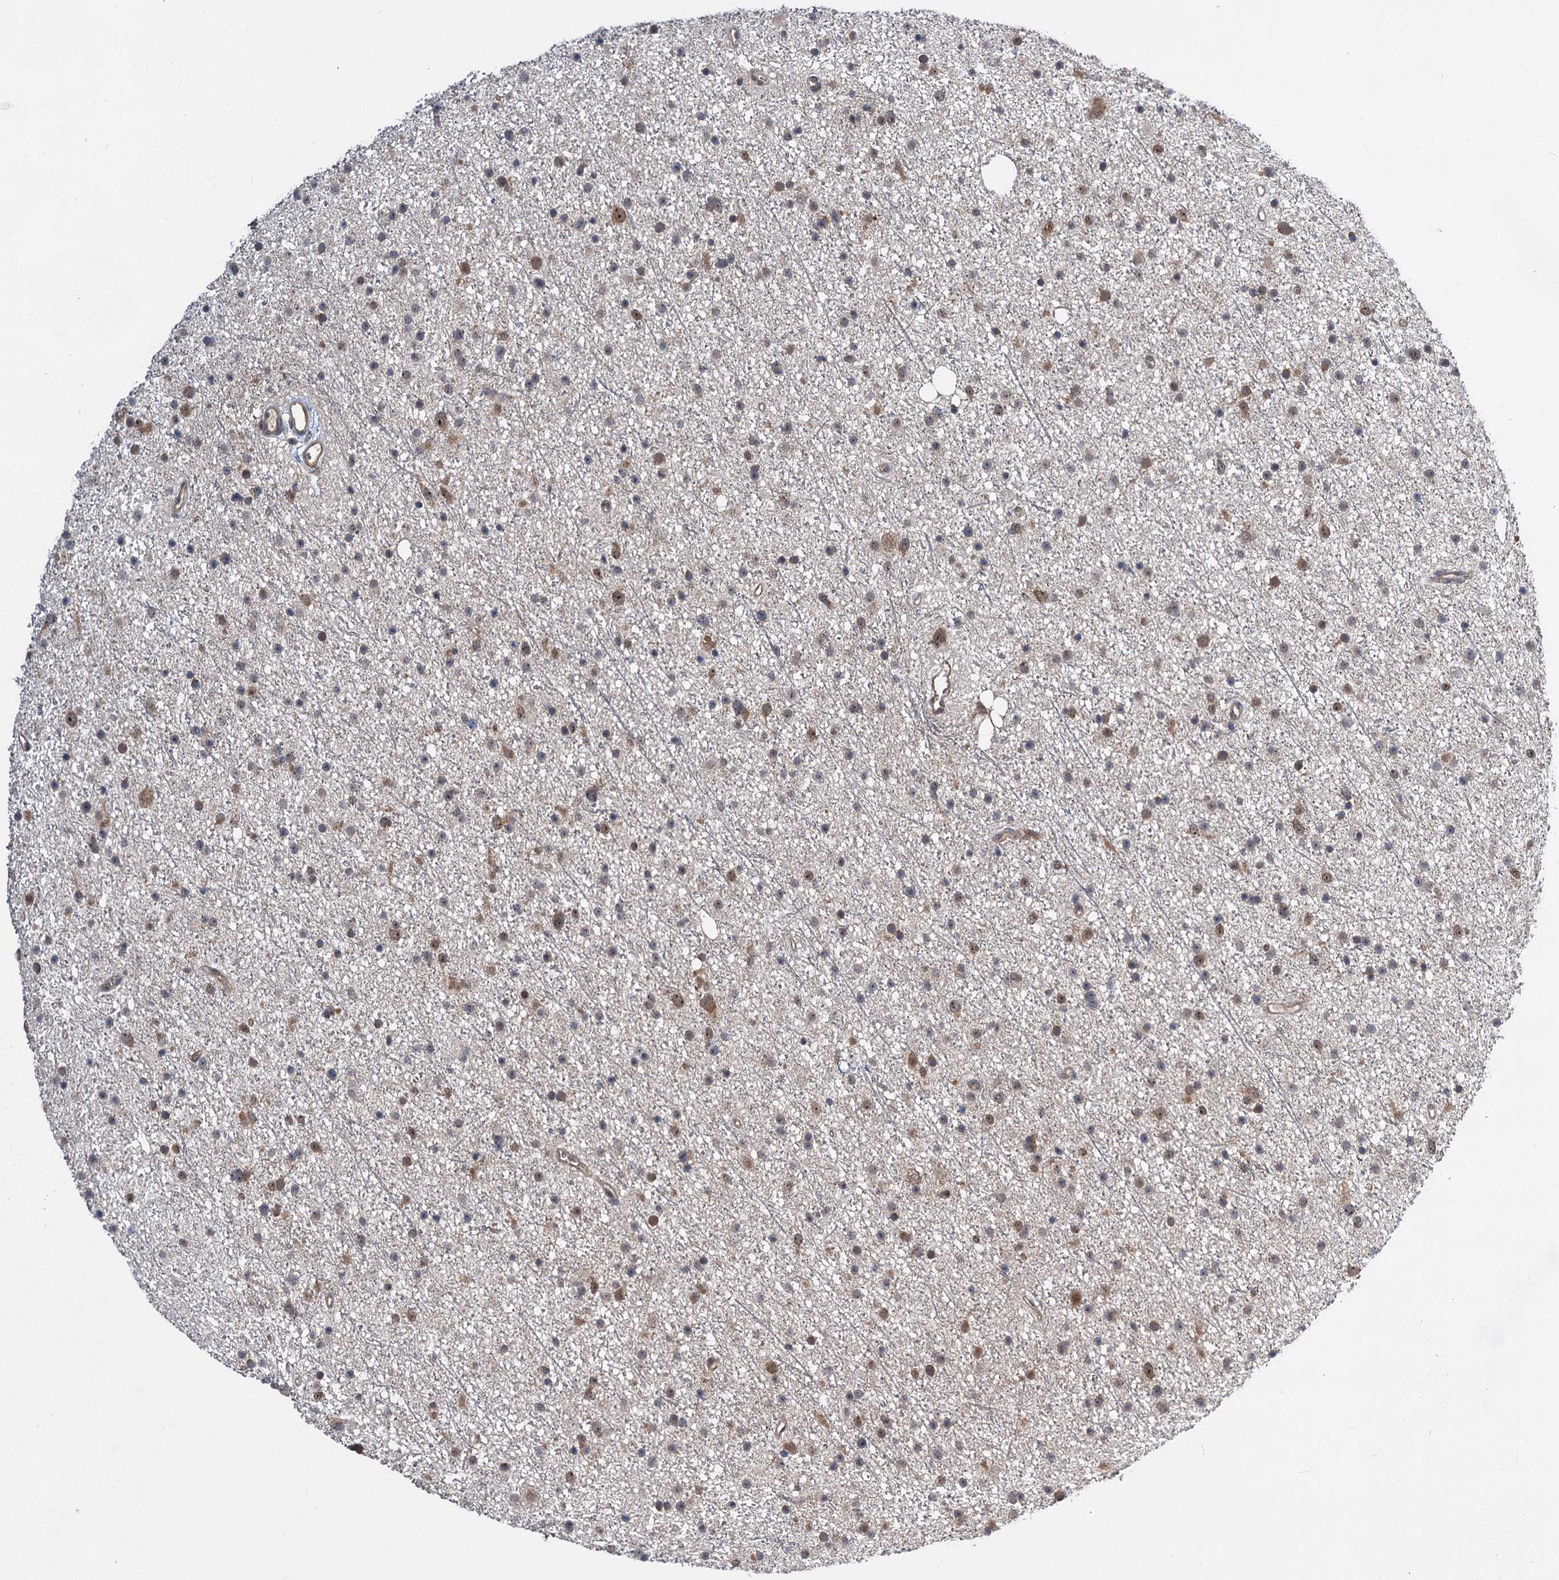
{"staining": {"intensity": "moderate", "quantity": "<25%", "location": "nuclear"}, "tissue": "glioma", "cell_type": "Tumor cells", "image_type": "cancer", "snomed": [{"axis": "morphology", "description": "Glioma, malignant, Low grade"}, {"axis": "topography", "description": "Cerebral cortex"}], "caption": "This photomicrograph exhibits glioma stained with immunohistochemistry (IHC) to label a protein in brown. The nuclear of tumor cells show moderate positivity for the protein. Nuclei are counter-stained blue.", "gene": "GPBP1", "patient": {"sex": "female", "age": 39}}